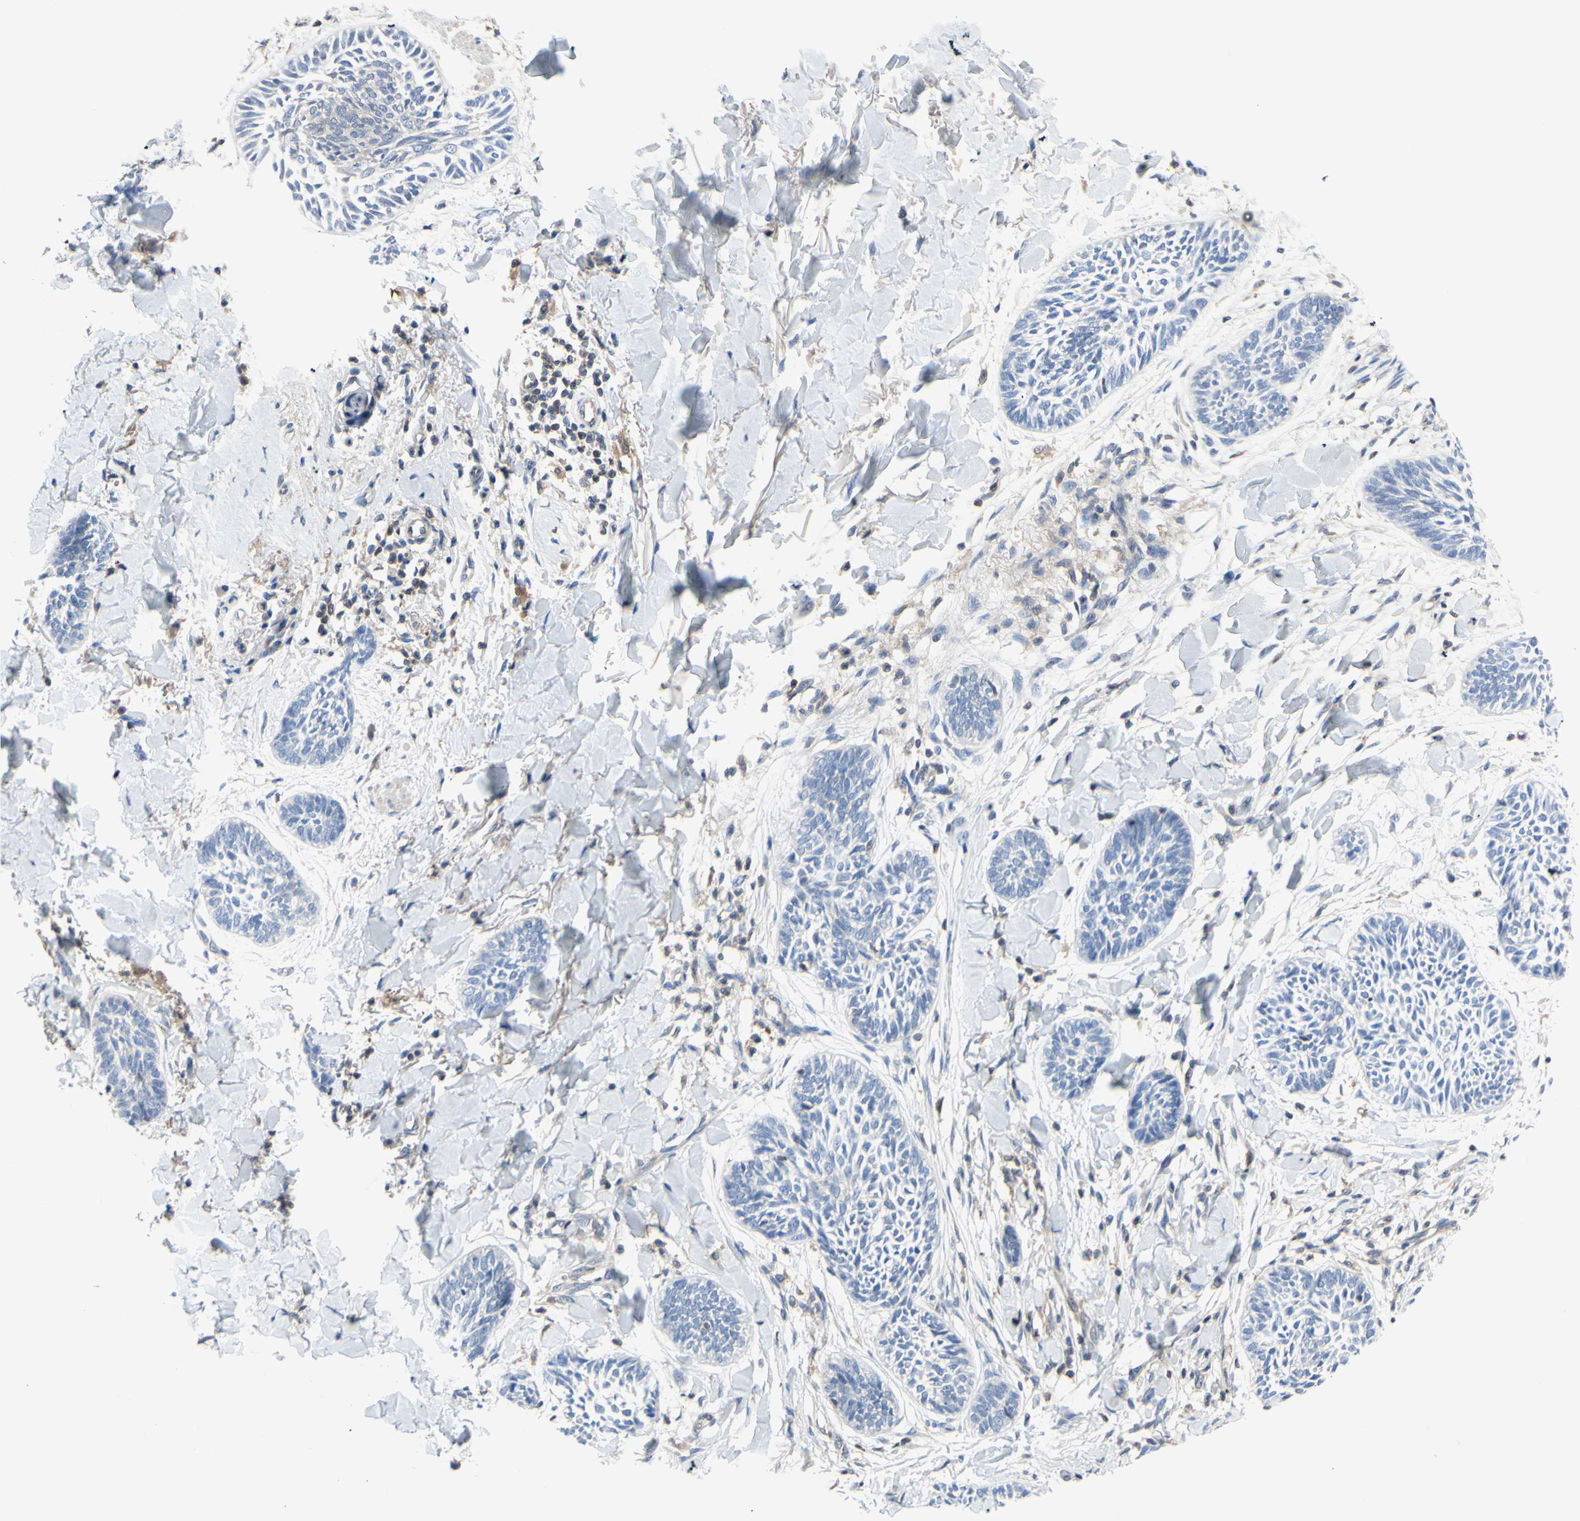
{"staining": {"intensity": "negative", "quantity": "none", "location": "none"}, "tissue": "skin cancer", "cell_type": "Tumor cells", "image_type": "cancer", "snomed": [{"axis": "morphology", "description": "Papilloma, NOS"}, {"axis": "morphology", "description": "Basal cell carcinoma"}, {"axis": "topography", "description": "Skin"}], "caption": "Skin basal cell carcinoma was stained to show a protein in brown. There is no significant staining in tumor cells.", "gene": "UPK3B", "patient": {"sex": "male", "age": 87}}